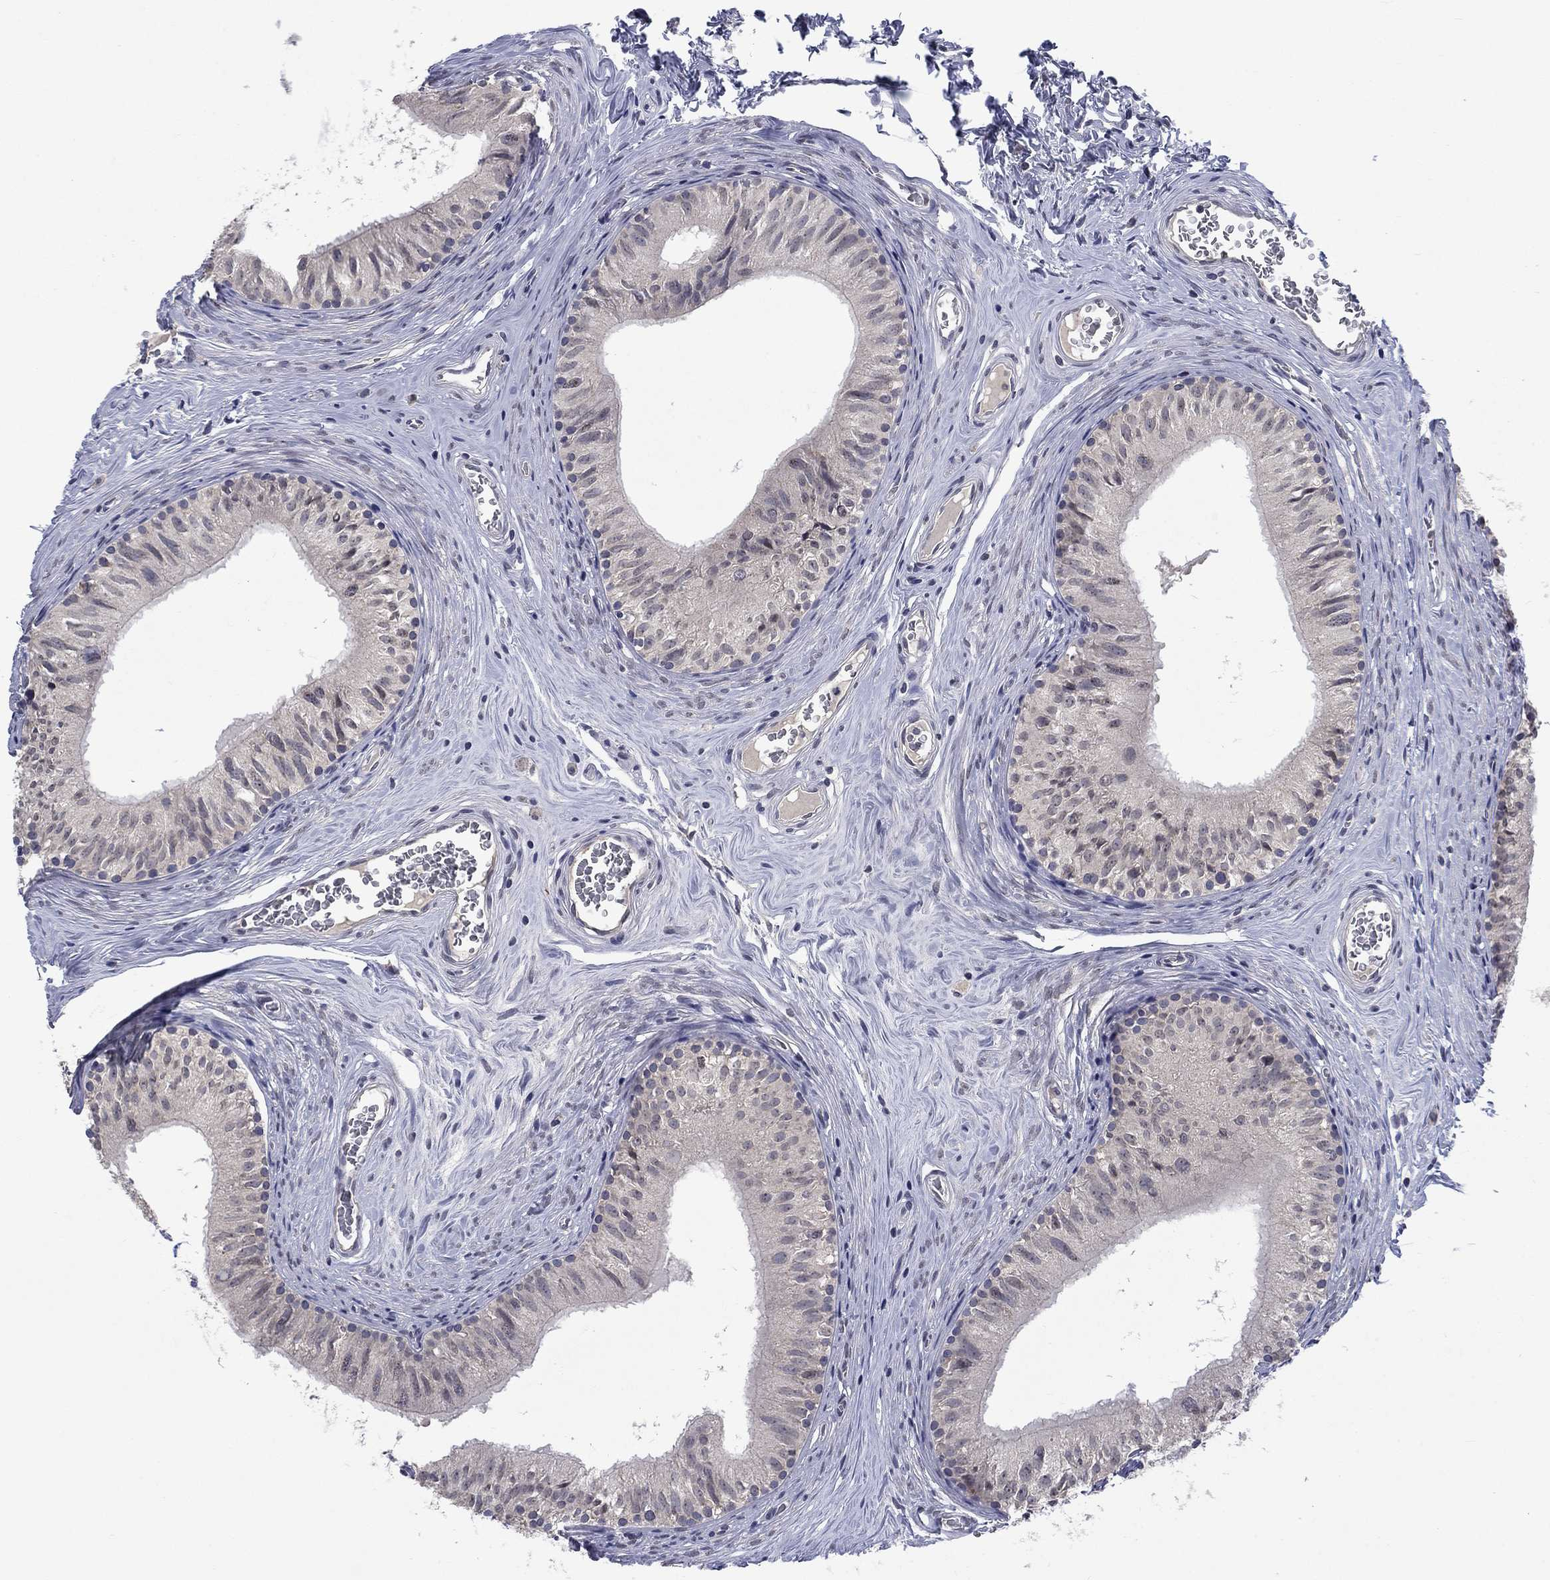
{"staining": {"intensity": "strong", "quantity": "<25%", "location": "cytoplasmic/membranous"}, "tissue": "epididymis", "cell_type": "Glandular cells", "image_type": "normal", "snomed": [{"axis": "morphology", "description": "Normal tissue, NOS"}, {"axis": "topography", "description": "Epididymis"}], "caption": "Glandular cells demonstrate medium levels of strong cytoplasmic/membranous positivity in approximately <25% of cells in unremarkable epididymis. The staining is performed using DAB (3,3'-diaminobenzidine) brown chromogen to label protein expression. The nuclei are counter-stained blue using hematoxylin.", "gene": "SPATA33", "patient": {"sex": "male", "age": 52}}